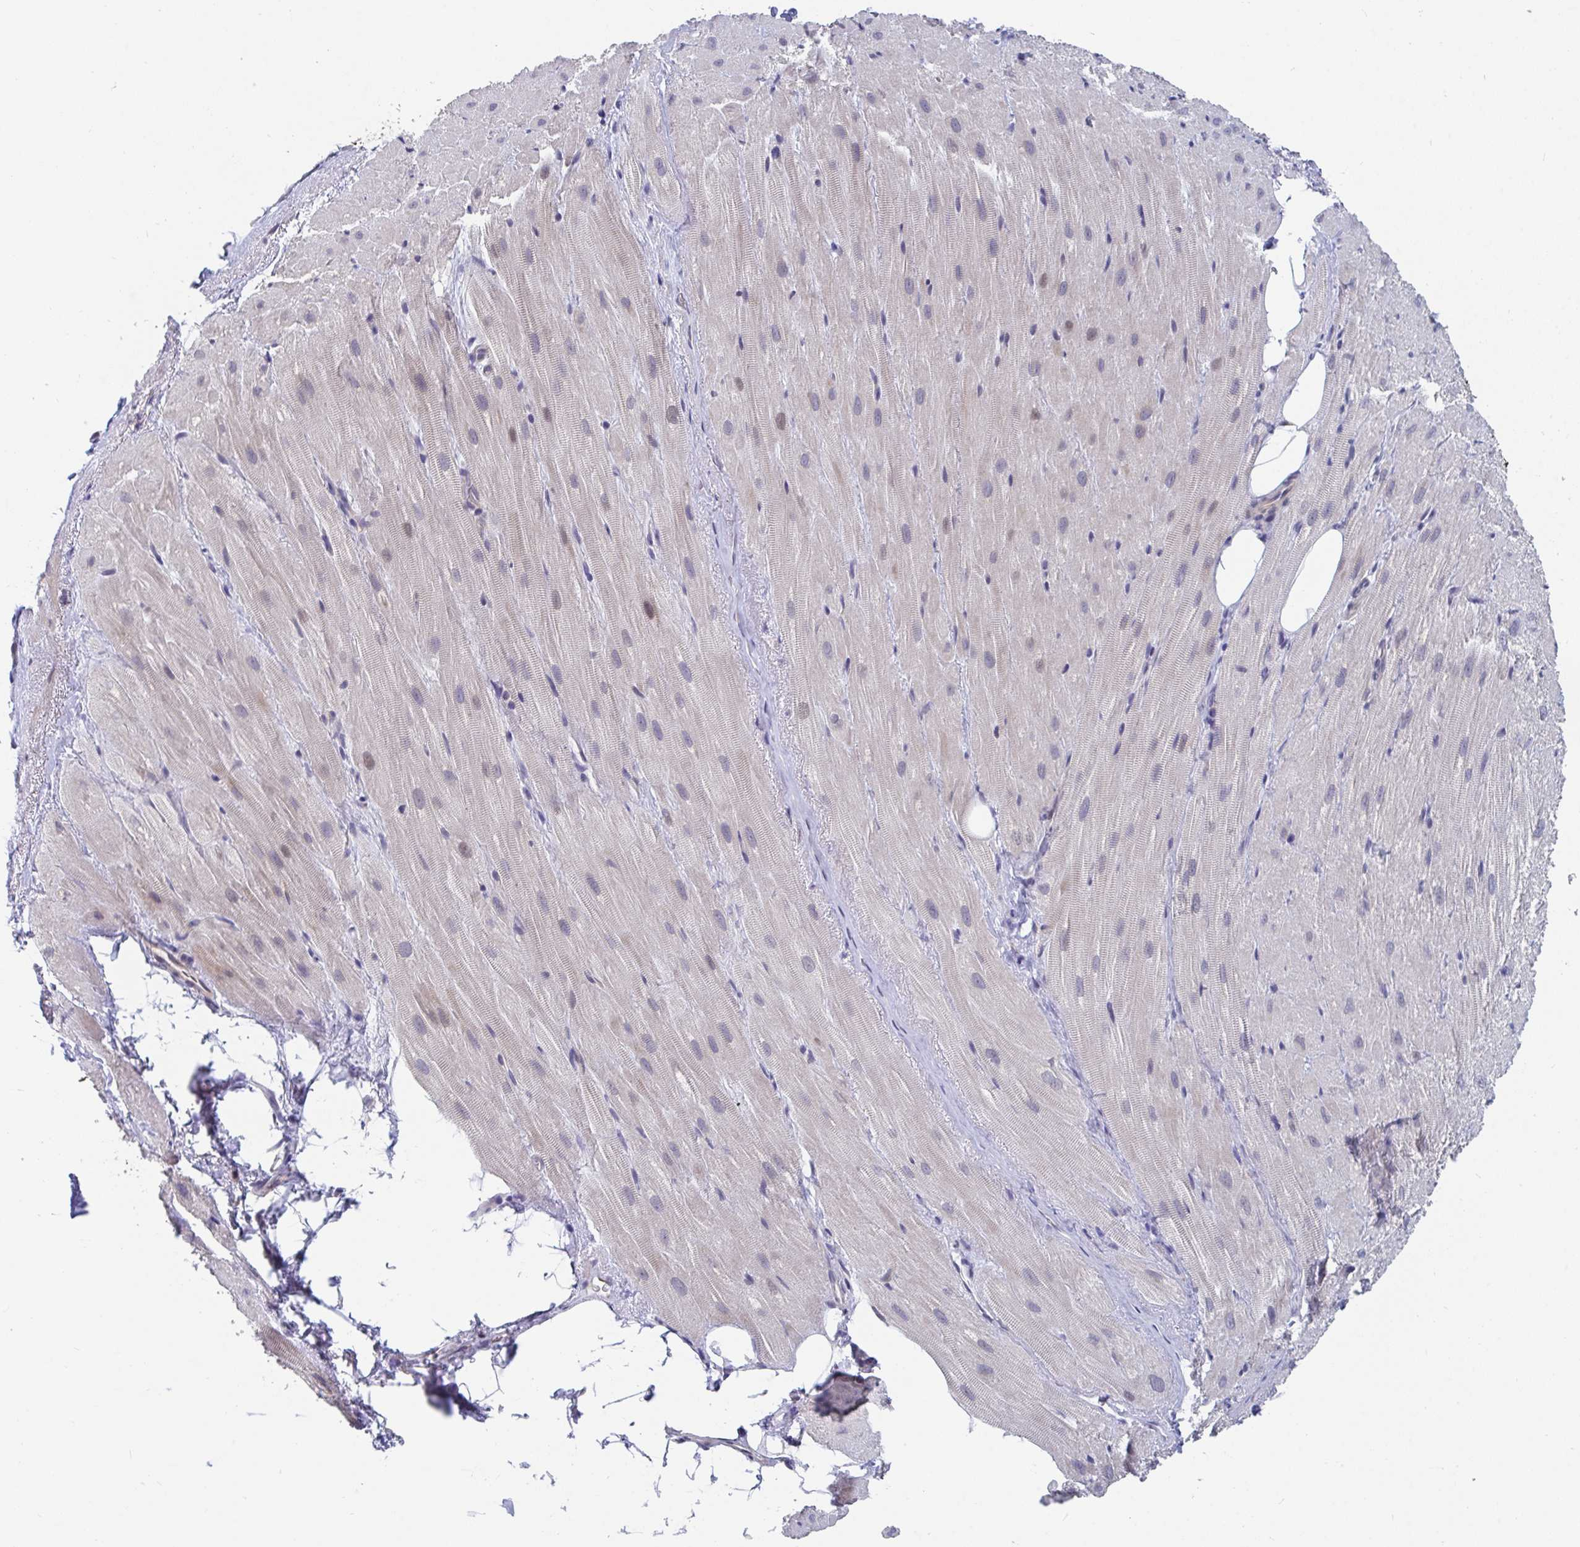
{"staining": {"intensity": "moderate", "quantity": "<25%", "location": "cytoplasmic/membranous"}, "tissue": "heart muscle", "cell_type": "Cardiomyocytes", "image_type": "normal", "snomed": [{"axis": "morphology", "description": "Normal tissue, NOS"}, {"axis": "topography", "description": "Heart"}], "caption": "The image exhibits a brown stain indicating the presence of a protein in the cytoplasmic/membranous of cardiomyocytes in heart muscle. (DAB = brown stain, brightfield microscopy at high magnification).", "gene": "FAM156A", "patient": {"sex": "male", "age": 62}}